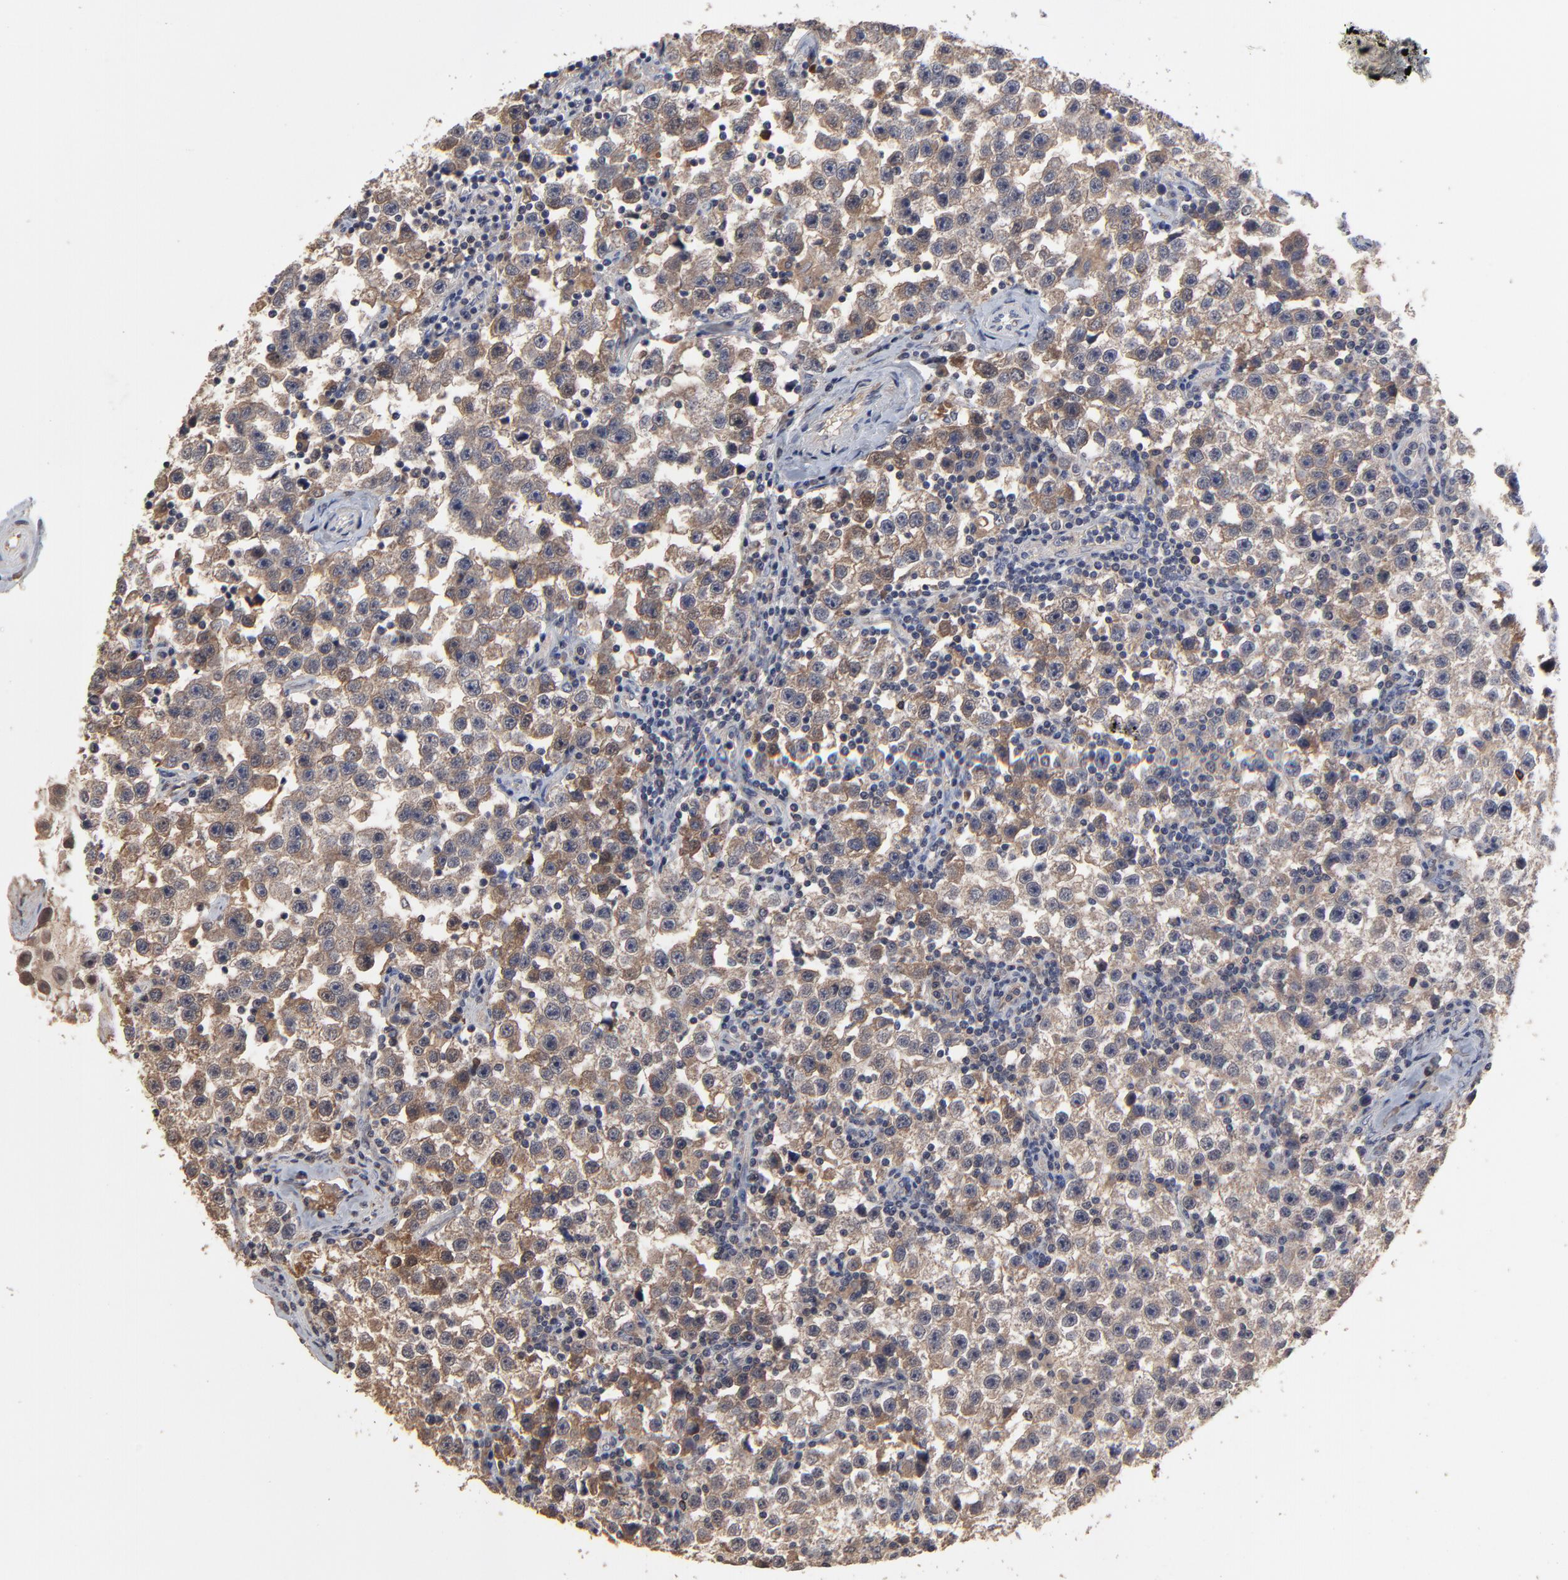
{"staining": {"intensity": "moderate", "quantity": ">75%", "location": "cytoplasmic/membranous"}, "tissue": "testis cancer", "cell_type": "Tumor cells", "image_type": "cancer", "snomed": [{"axis": "morphology", "description": "Seminoma, NOS"}, {"axis": "topography", "description": "Testis"}], "caption": "Tumor cells show medium levels of moderate cytoplasmic/membranous expression in approximately >75% of cells in human testis seminoma. (Stains: DAB in brown, nuclei in blue, Microscopy: brightfield microscopy at high magnification).", "gene": "VPREB3", "patient": {"sex": "male", "age": 32}}